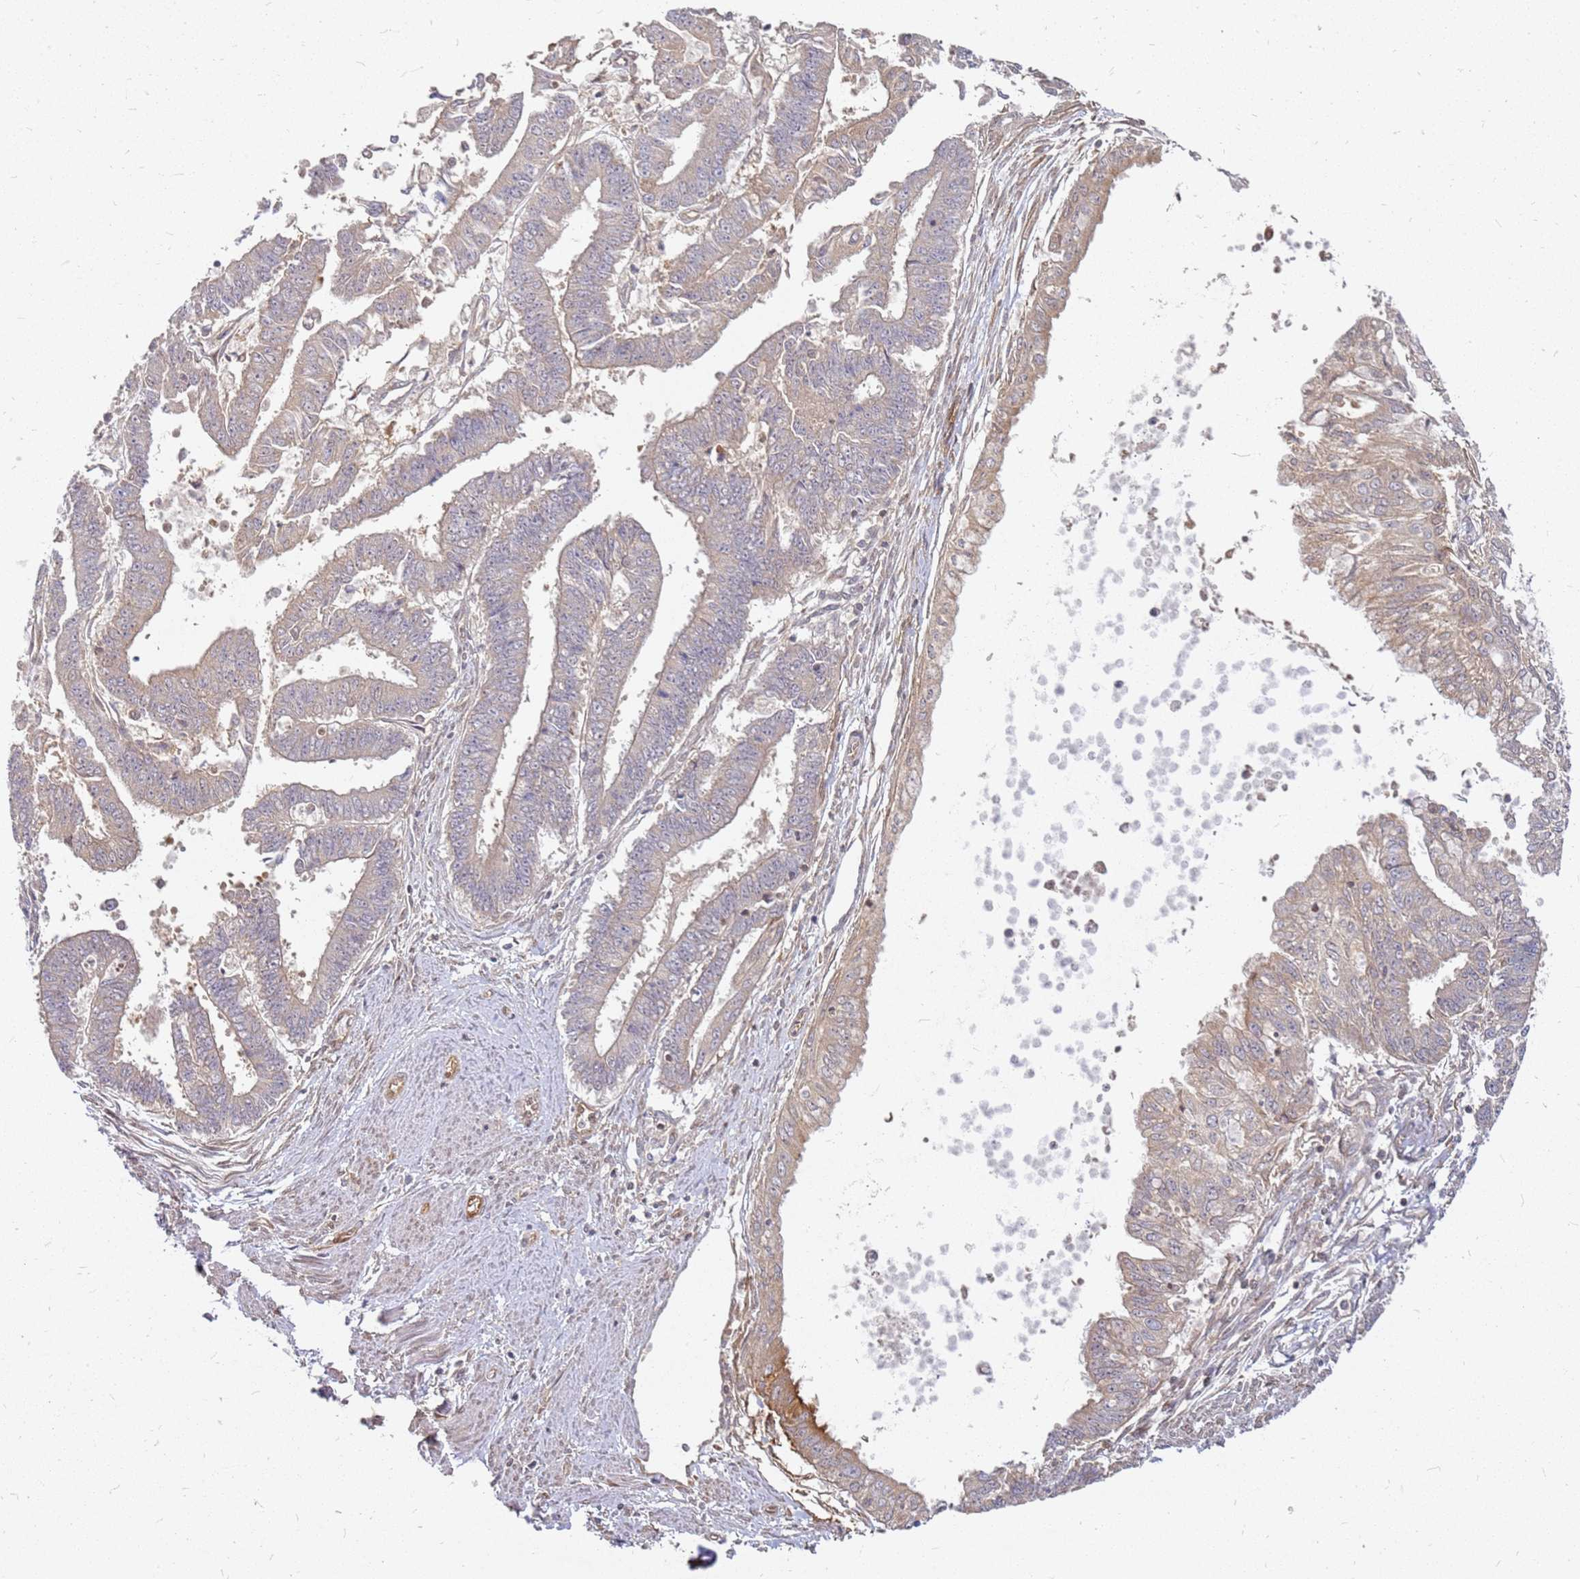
{"staining": {"intensity": "weak", "quantity": "25%-75%", "location": "cytoplasmic/membranous"}, "tissue": "endometrial cancer", "cell_type": "Tumor cells", "image_type": "cancer", "snomed": [{"axis": "morphology", "description": "Adenocarcinoma, NOS"}, {"axis": "topography", "description": "Endometrium"}], "caption": "Immunohistochemical staining of endometrial adenocarcinoma shows low levels of weak cytoplasmic/membranous protein positivity in about 25%-75% of tumor cells. (DAB = brown stain, brightfield microscopy at high magnification).", "gene": "NUDT14", "patient": {"sex": "female", "age": 73}}